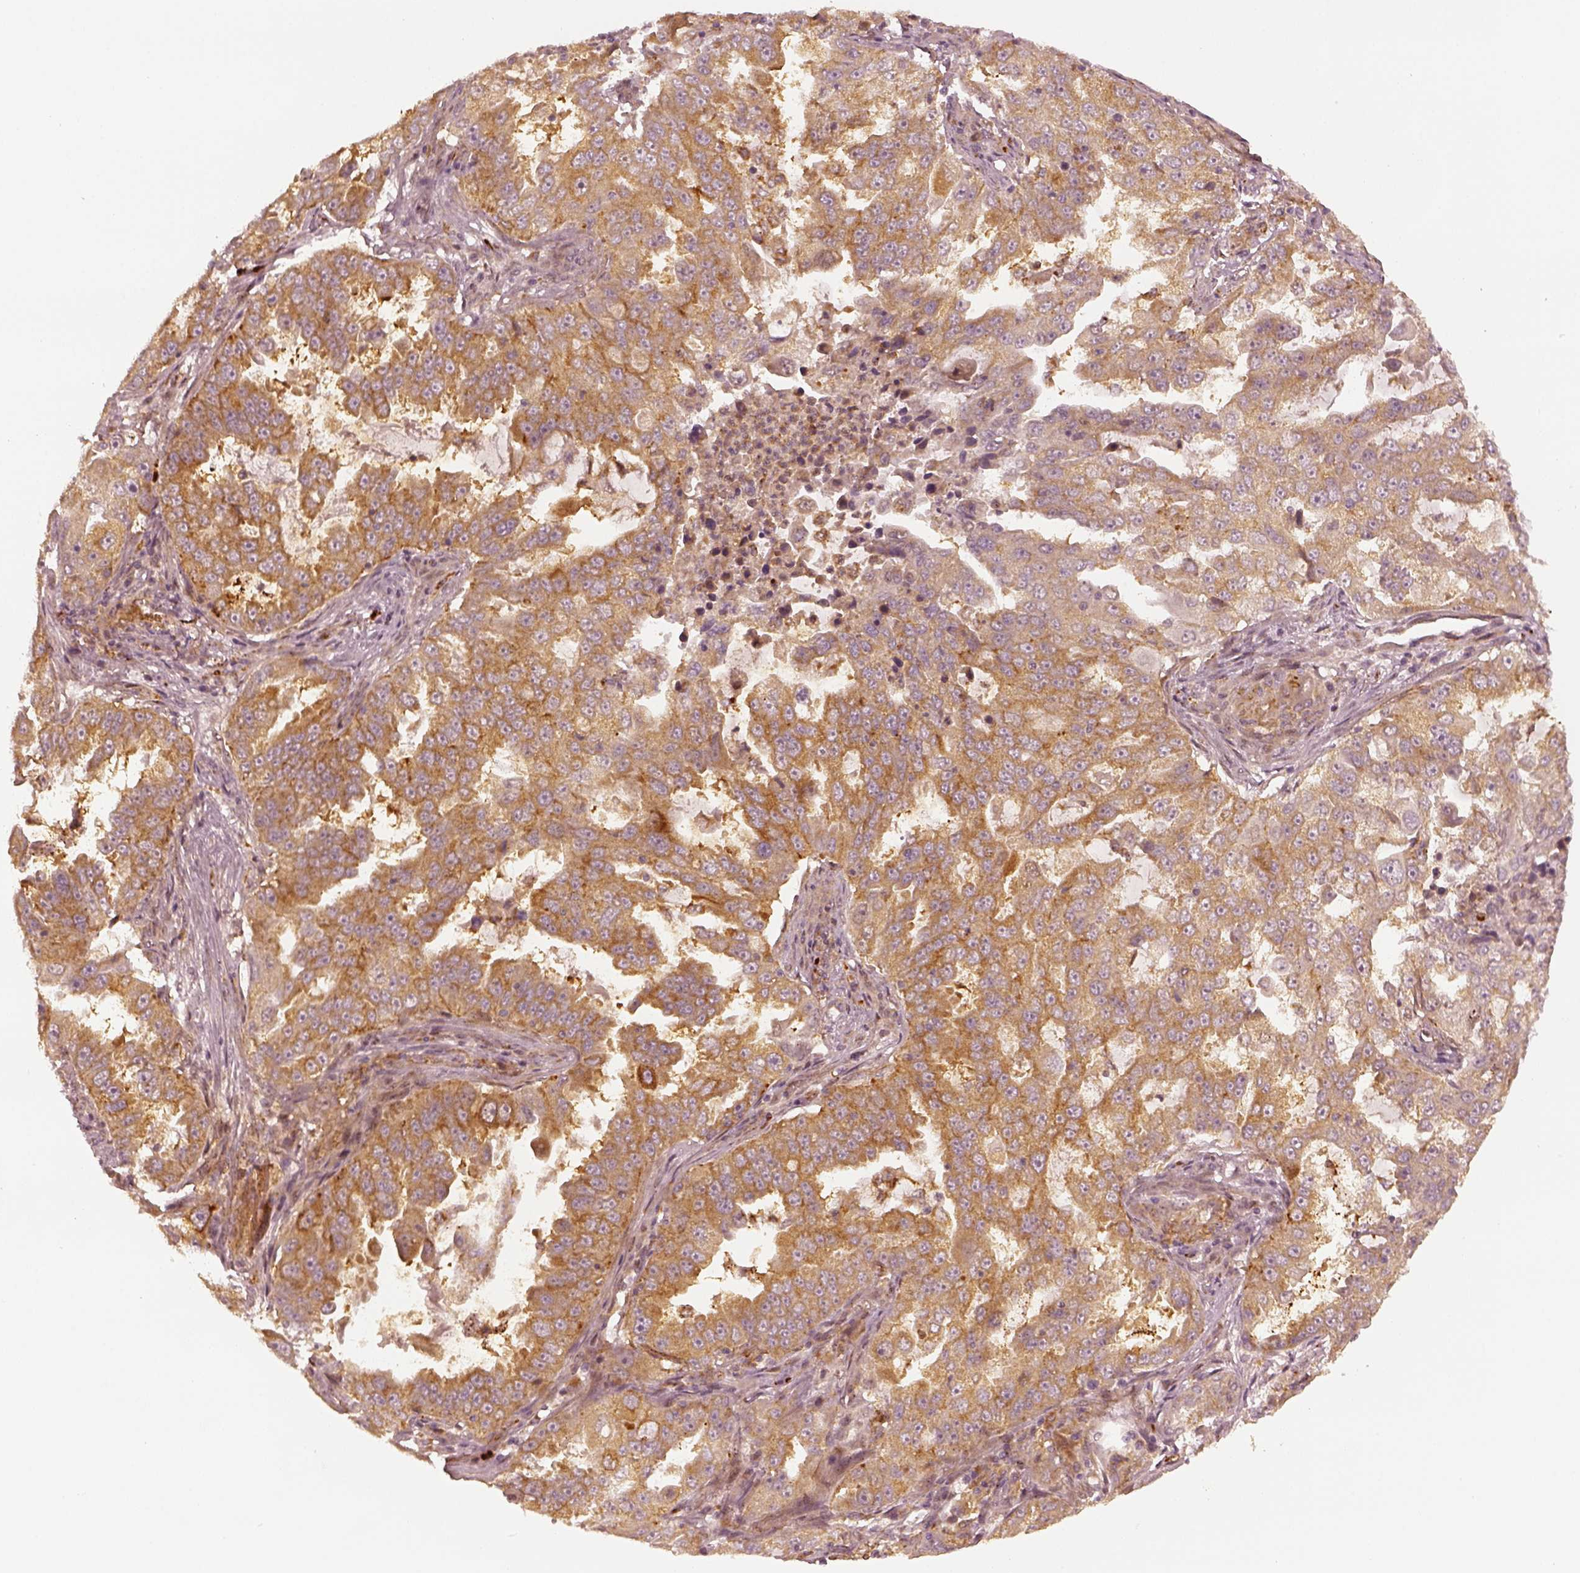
{"staining": {"intensity": "moderate", "quantity": ">75%", "location": "cytoplasmic/membranous"}, "tissue": "lung cancer", "cell_type": "Tumor cells", "image_type": "cancer", "snomed": [{"axis": "morphology", "description": "Adenocarcinoma, NOS"}, {"axis": "topography", "description": "Lung"}], "caption": "This image reveals IHC staining of lung cancer, with medium moderate cytoplasmic/membranous expression in about >75% of tumor cells.", "gene": "SLC12A9", "patient": {"sex": "female", "age": 61}}